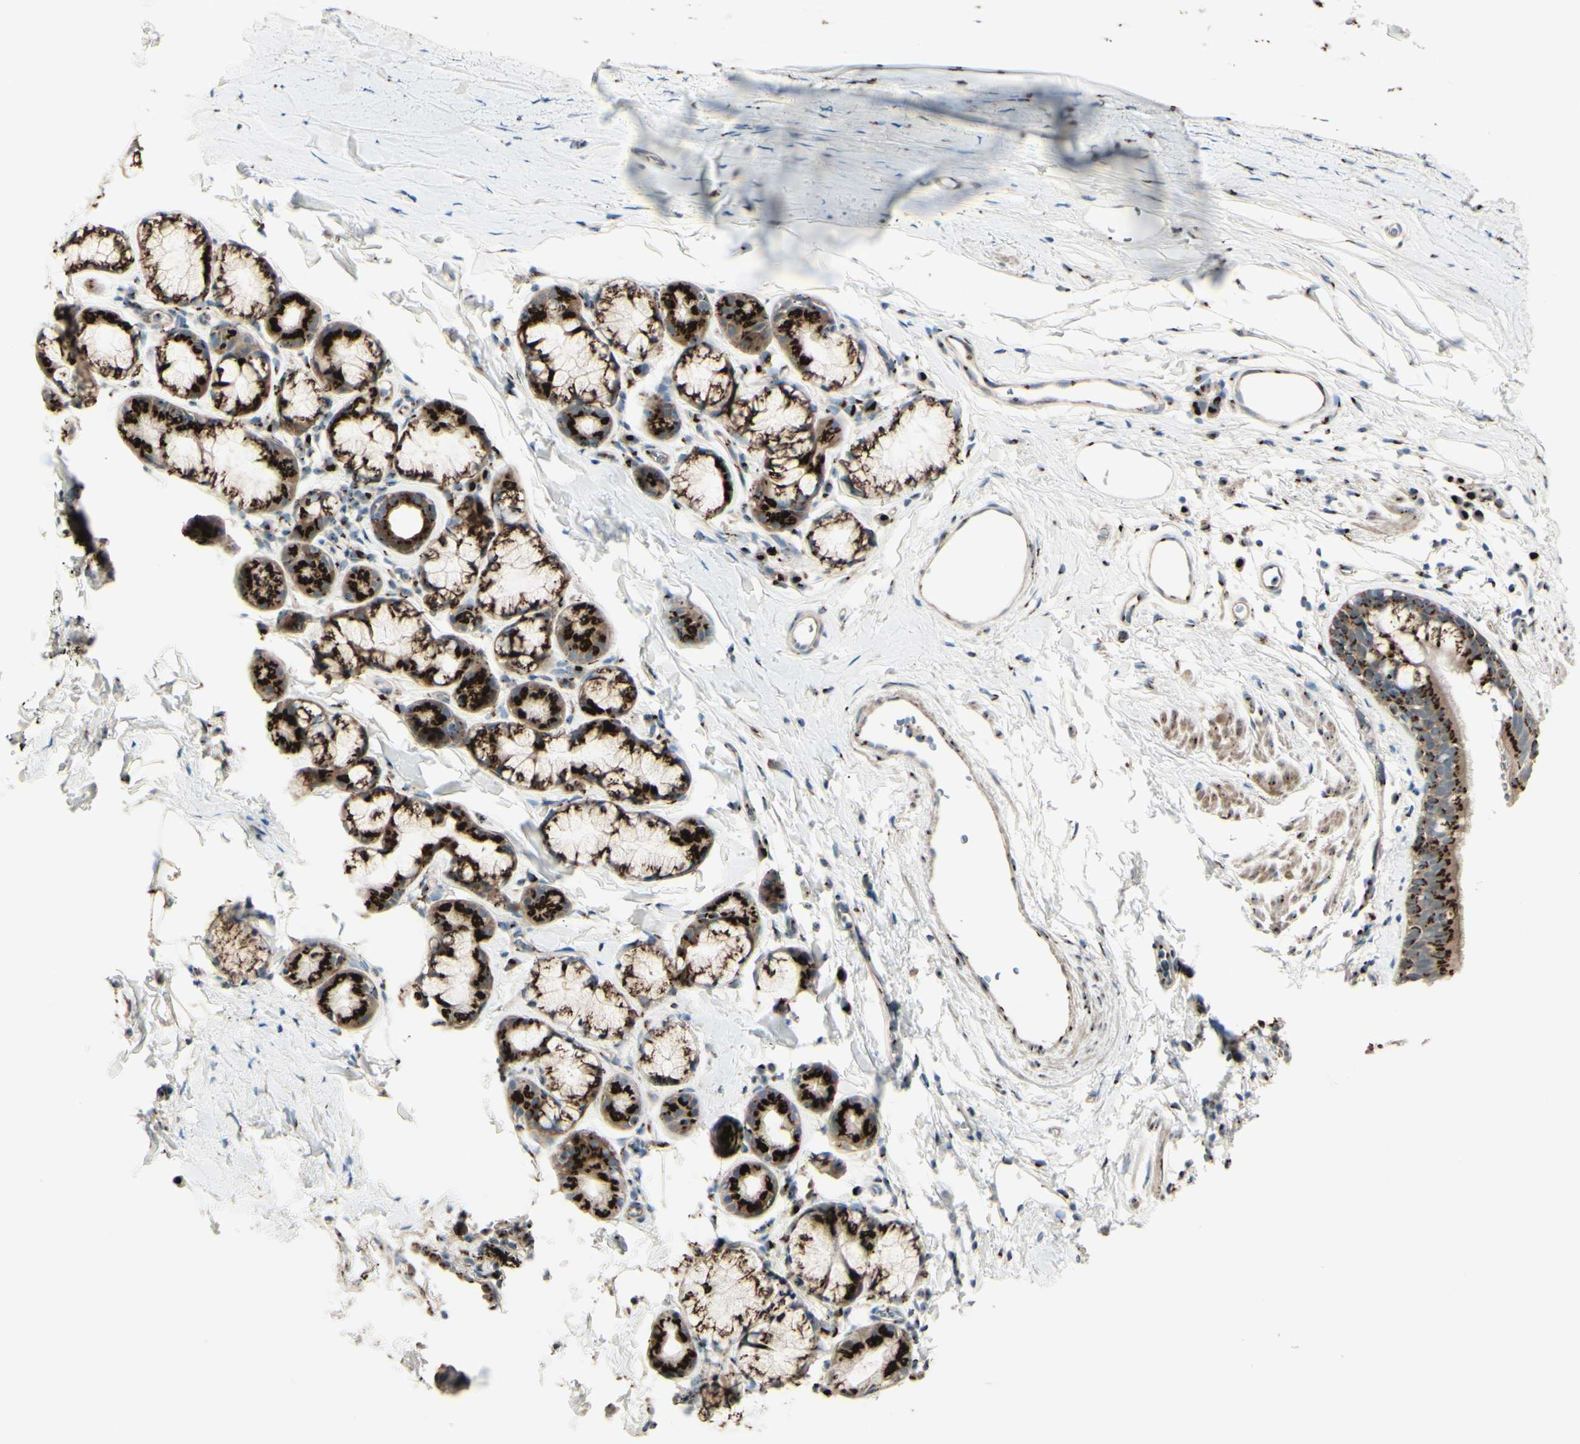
{"staining": {"intensity": "moderate", "quantity": ">75%", "location": "cytoplasmic/membranous"}, "tissue": "bronchus", "cell_type": "Respiratory epithelial cells", "image_type": "normal", "snomed": [{"axis": "morphology", "description": "Normal tissue, NOS"}, {"axis": "morphology", "description": "Malignant melanoma, Metastatic site"}, {"axis": "topography", "description": "Bronchus"}, {"axis": "topography", "description": "Lung"}], "caption": "IHC staining of unremarkable bronchus, which reveals medium levels of moderate cytoplasmic/membranous expression in approximately >75% of respiratory epithelial cells indicating moderate cytoplasmic/membranous protein staining. The staining was performed using DAB (3,3'-diaminobenzidine) (brown) for protein detection and nuclei were counterstained in hematoxylin (blue).", "gene": "BPNT2", "patient": {"sex": "male", "age": 64}}